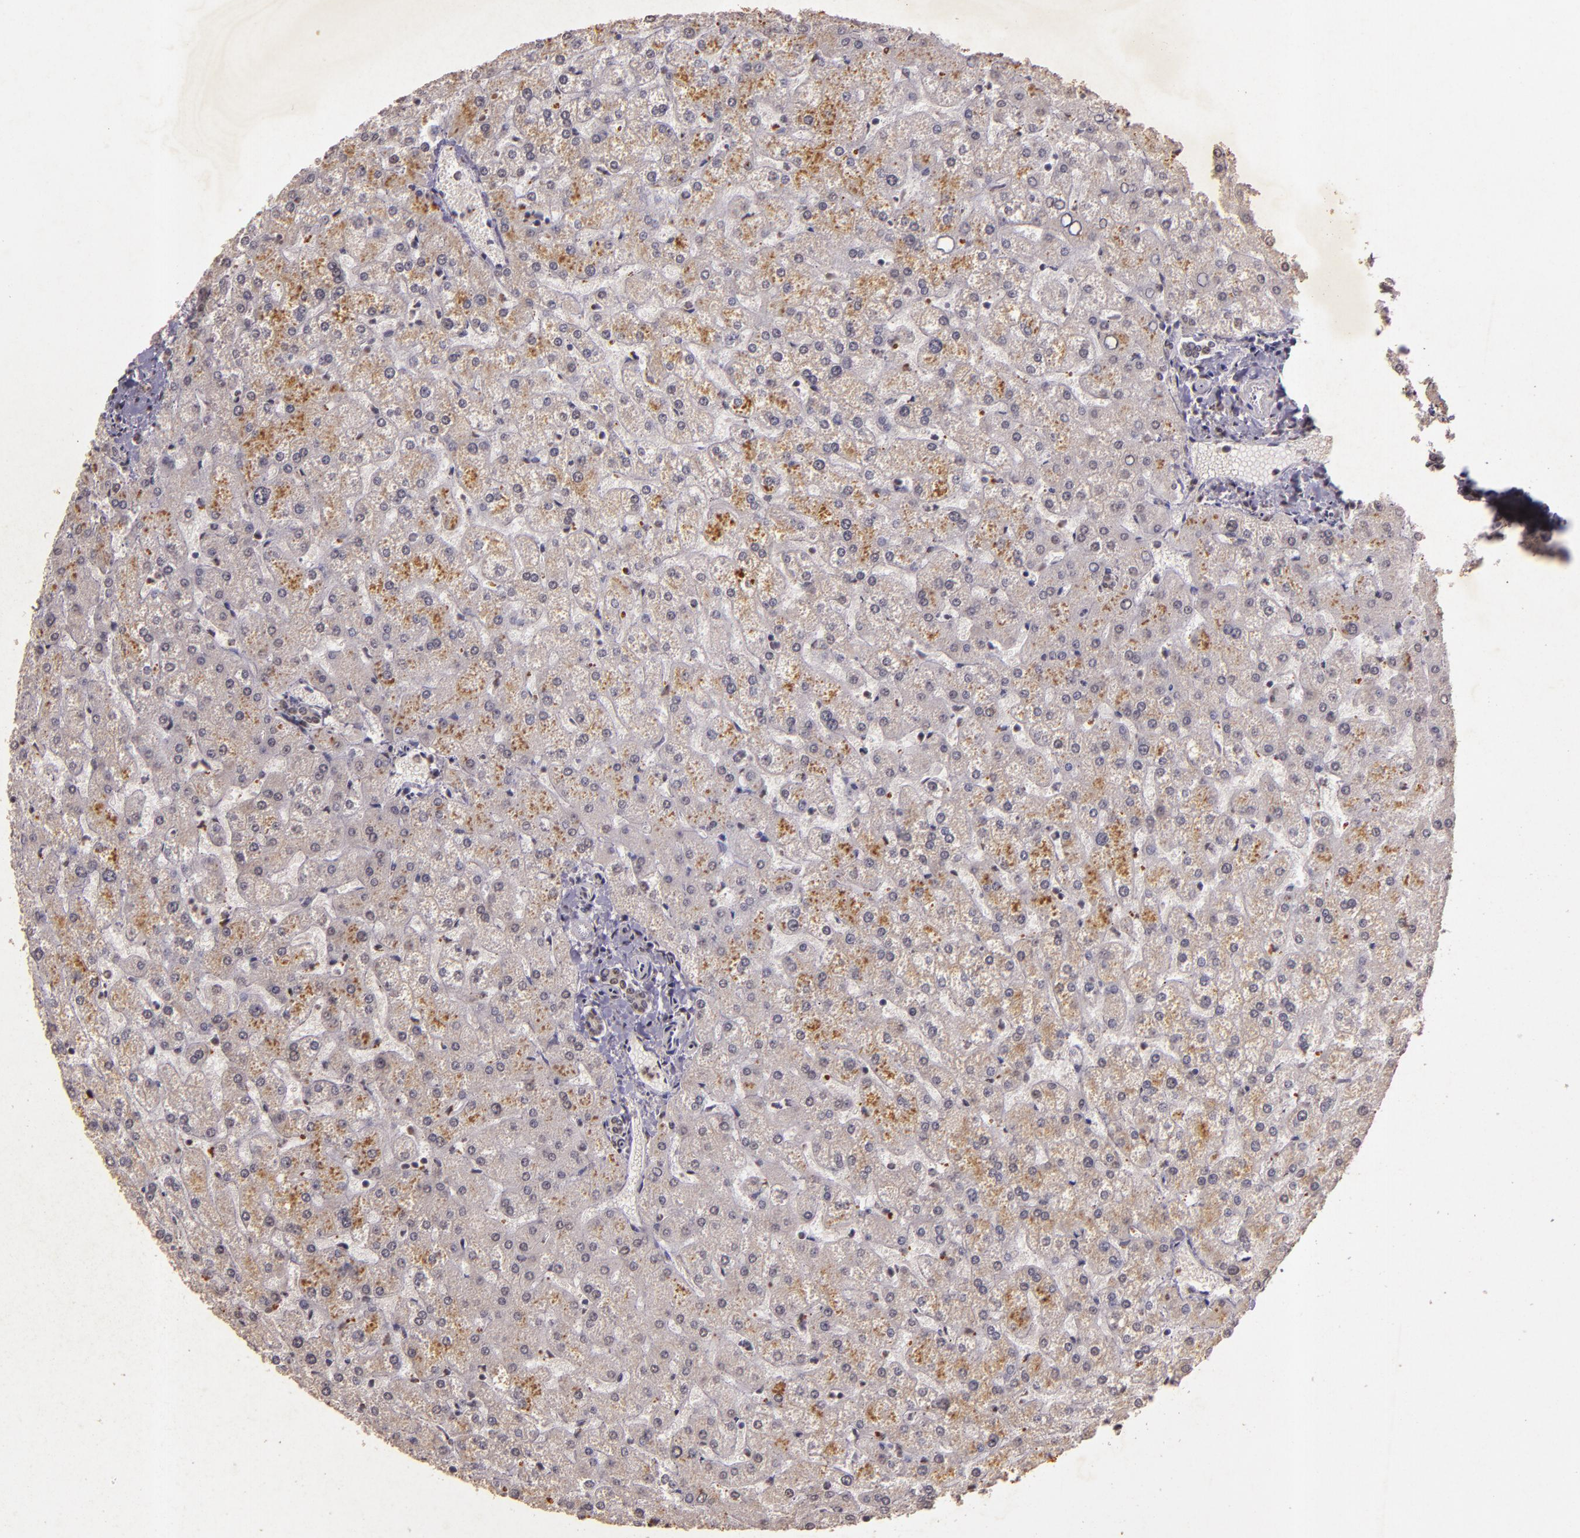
{"staining": {"intensity": "negative", "quantity": "none", "location": "none"}, "tissue": "liver", "cell_type": "Cholangiocytes", "image_type": "normal", "snomed": [{"axis": "morphology", "description": "Normal tissue, NOS"}, {"axis": "topography", "description": "Liver"}], "caption": "High magnification brightfield microscopy of normal liver stained with DAB (brown) and counterstained with hematoxylin (blue): cholangiocytes show no significant expression. (Stains: DAB (3,3'-diaminobenzidine) immunohistochemistry with hematoxylin counter stain, Microscopy: brightfield microscopy at high magnification).", "gene": "CBX3", "patient": {"sex": "female", "age": 32}}